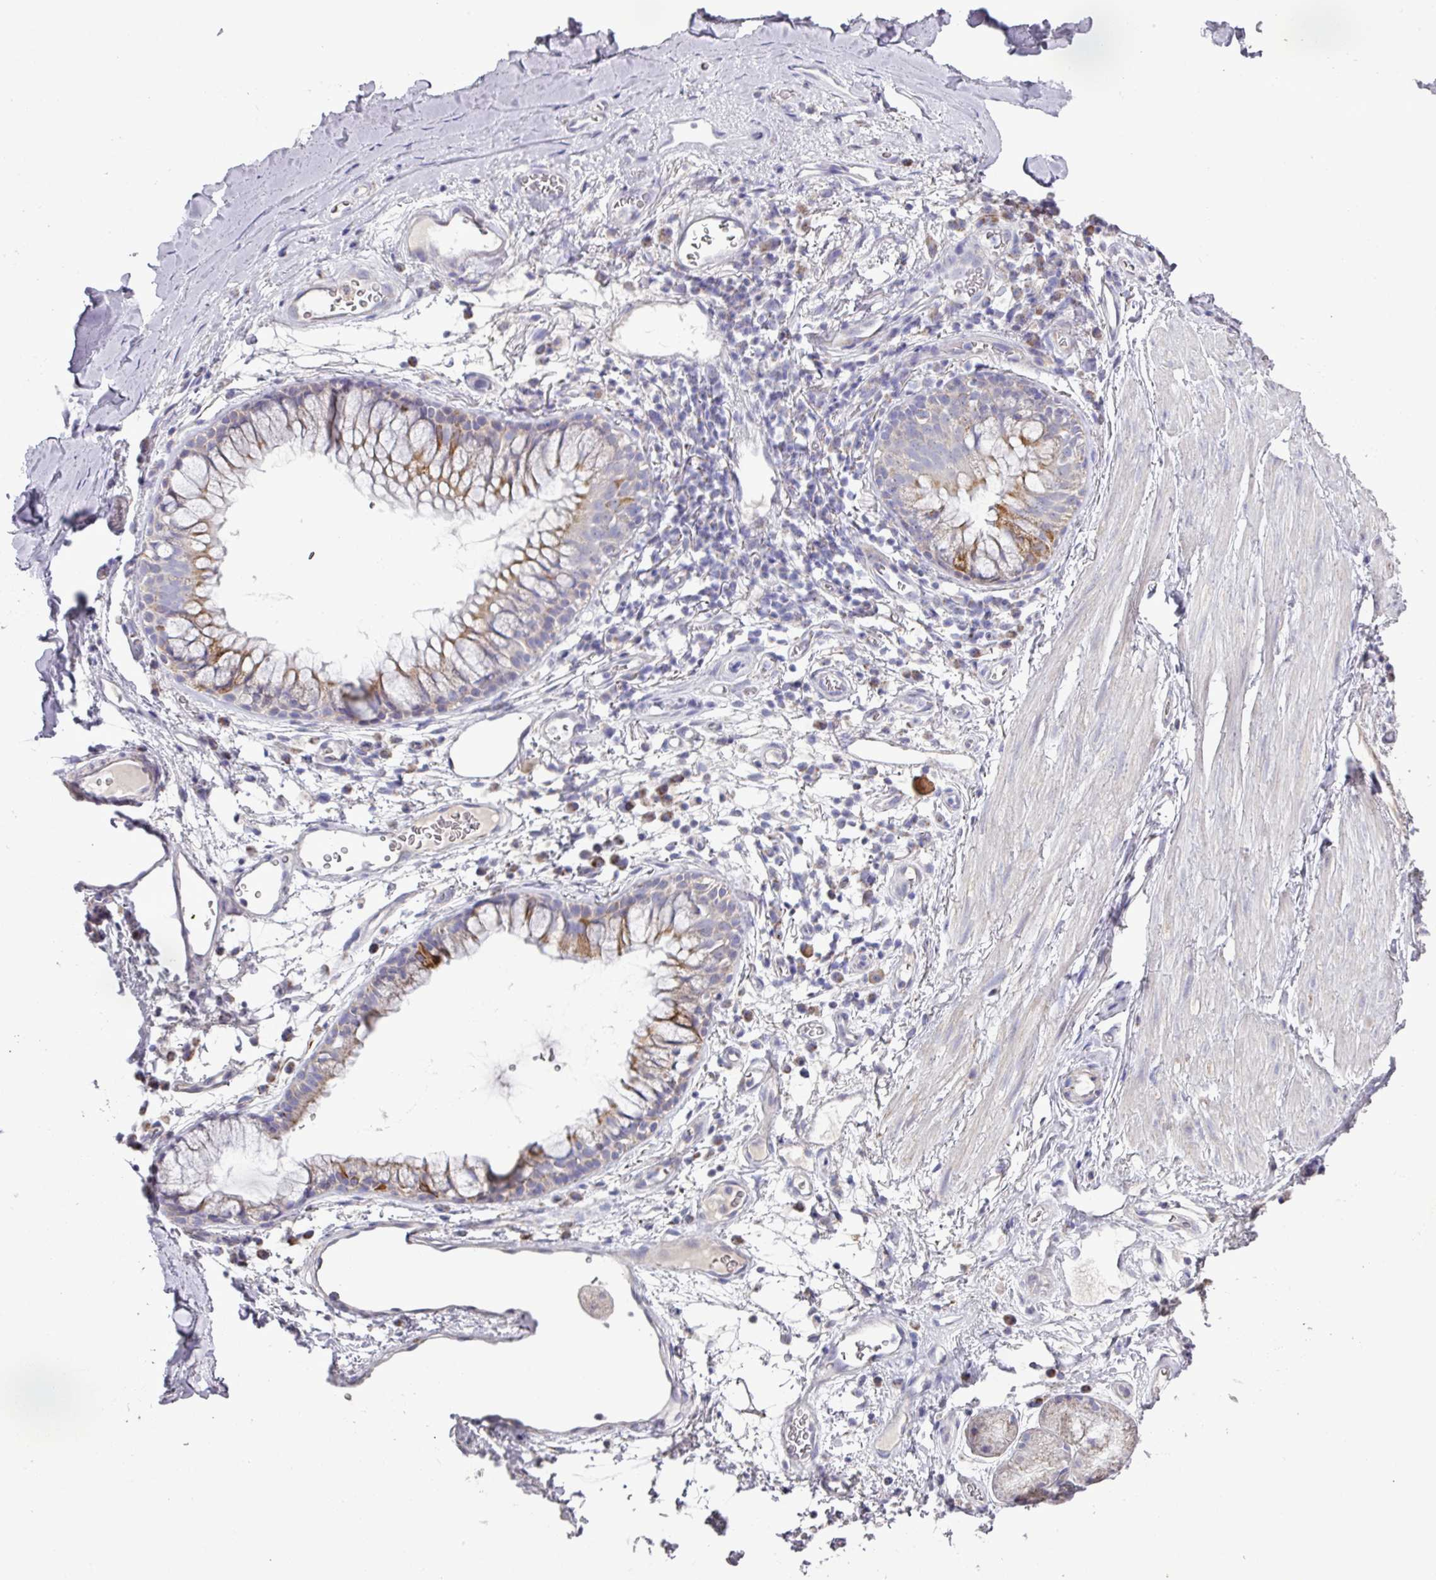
{"staining": {"intensity": "negative", "quantity": "none", "location": "none"}, "tissue": "adipose tissue", "cell_type": "Adipocytes", "image_type": "normal", "snomed": [{"axis": "morphology", "description": "Normal tissue, NOS"}, {"axis": "topography", "description": "Cartilage tissue"}, {"axis": "topography", "description": "Bronchus"}], "caption": "Adipocytes show no significant protein expression in benign adipose tissue. Nuclei are stained in blue.", "gene": "MT", "patient": {"sex": "male", "age": 58}}